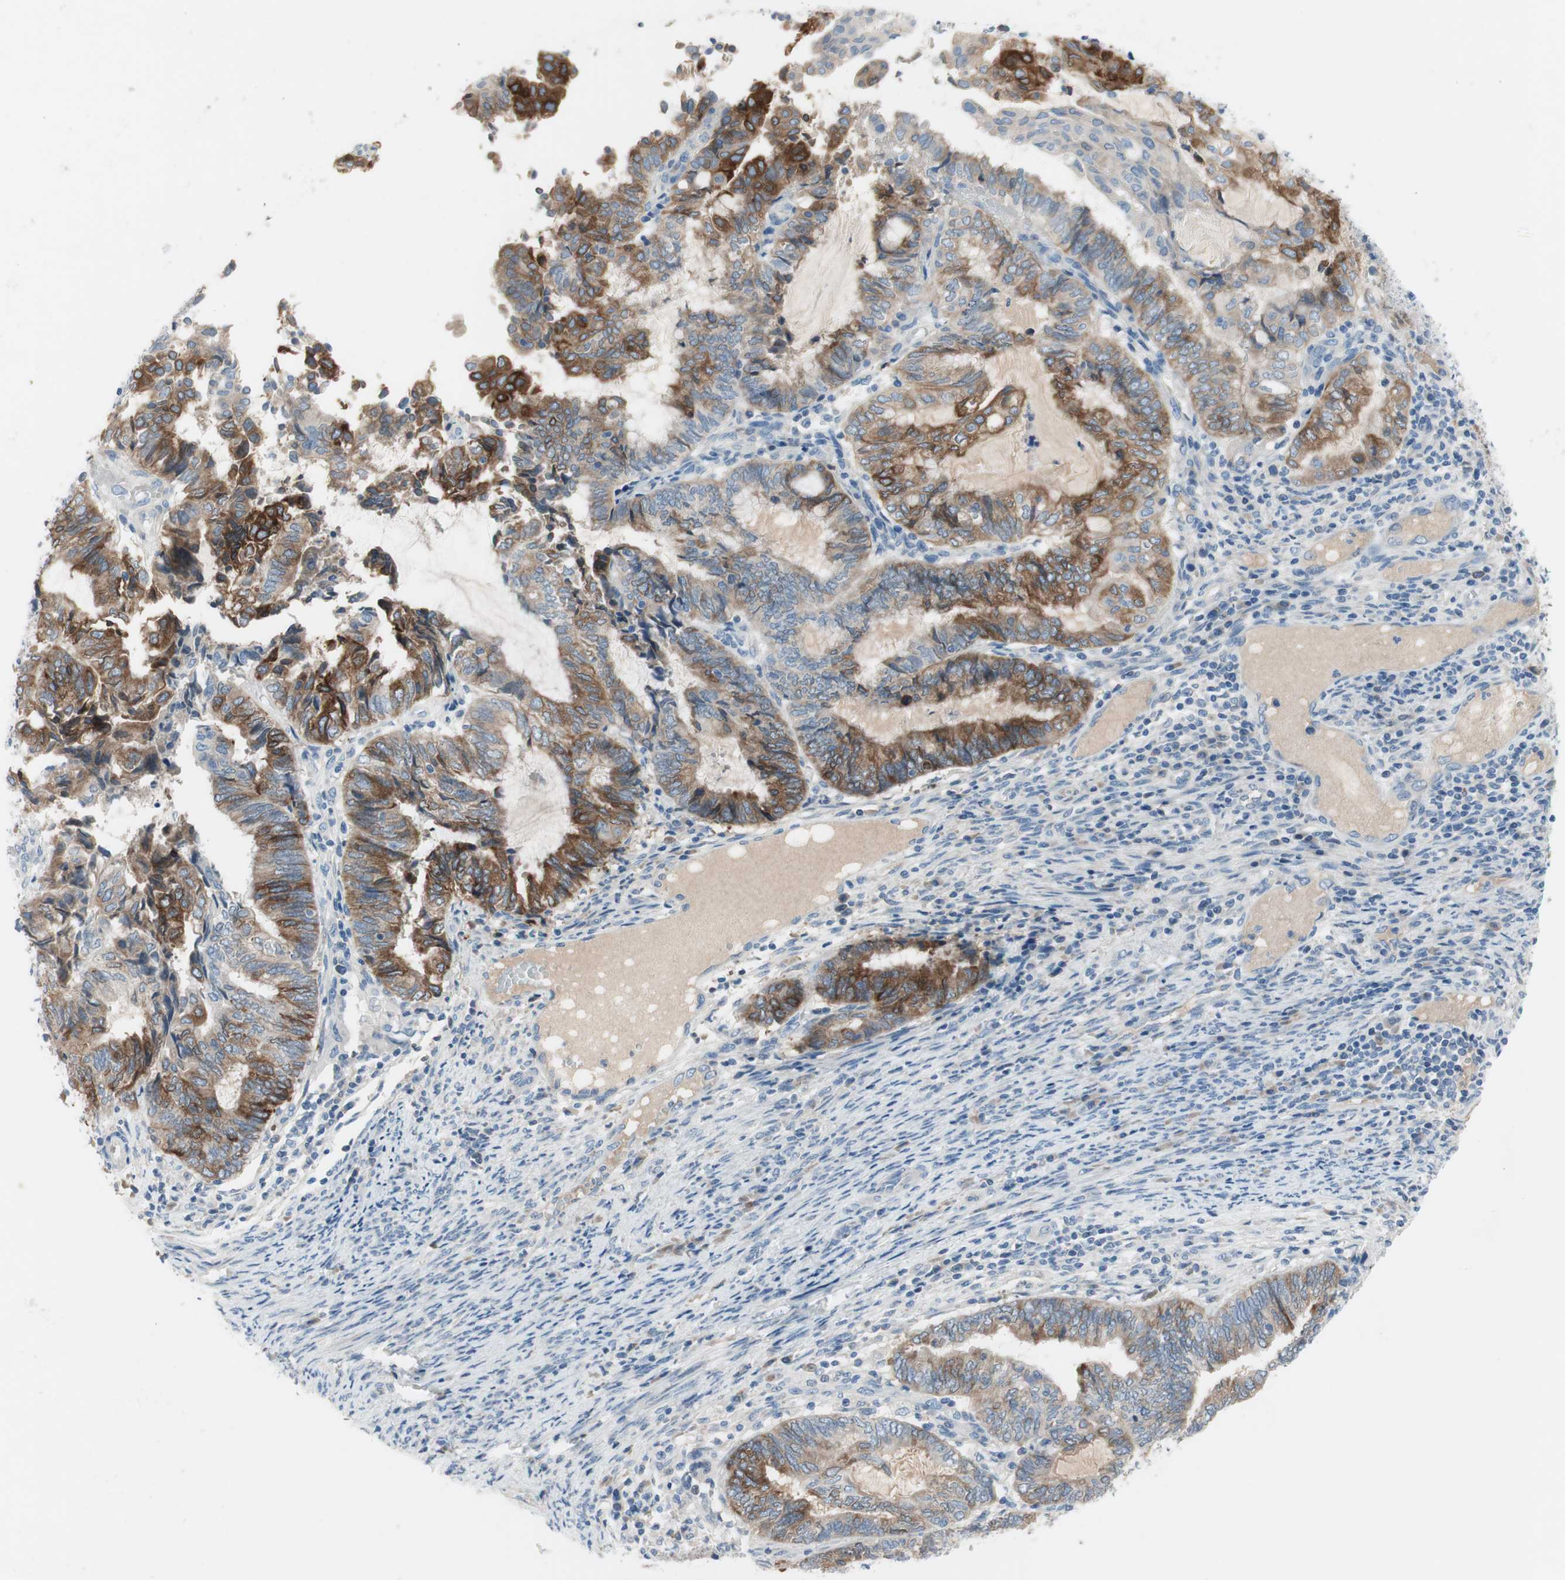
{"staining": {"intensity": "moderate", "quantity": ">75%", "location": "cytoplasmic/membranous"}, "tissue": "endometrial cancer", "cell_type": "Tumor cells", "image_type": "cancer", "snomed": [{"axis": "morphology", "description": "Adenocarcinoma, NOS"}, {"axis": "topography", "description": "Uterus"}, {"axis": "topography", "description": "Endometrium"}], "caption": "The immunohistochemical stain labels moderate cytoplasmic/membranous positivity in tumor cells of endometrial adenocarcinoma tissue. Immunohistochemistry stains the protein of interest in brown and the nuclei are stained blue.", "gene": "FDFT1", "patient": {"sex": "female", "age": 70}}